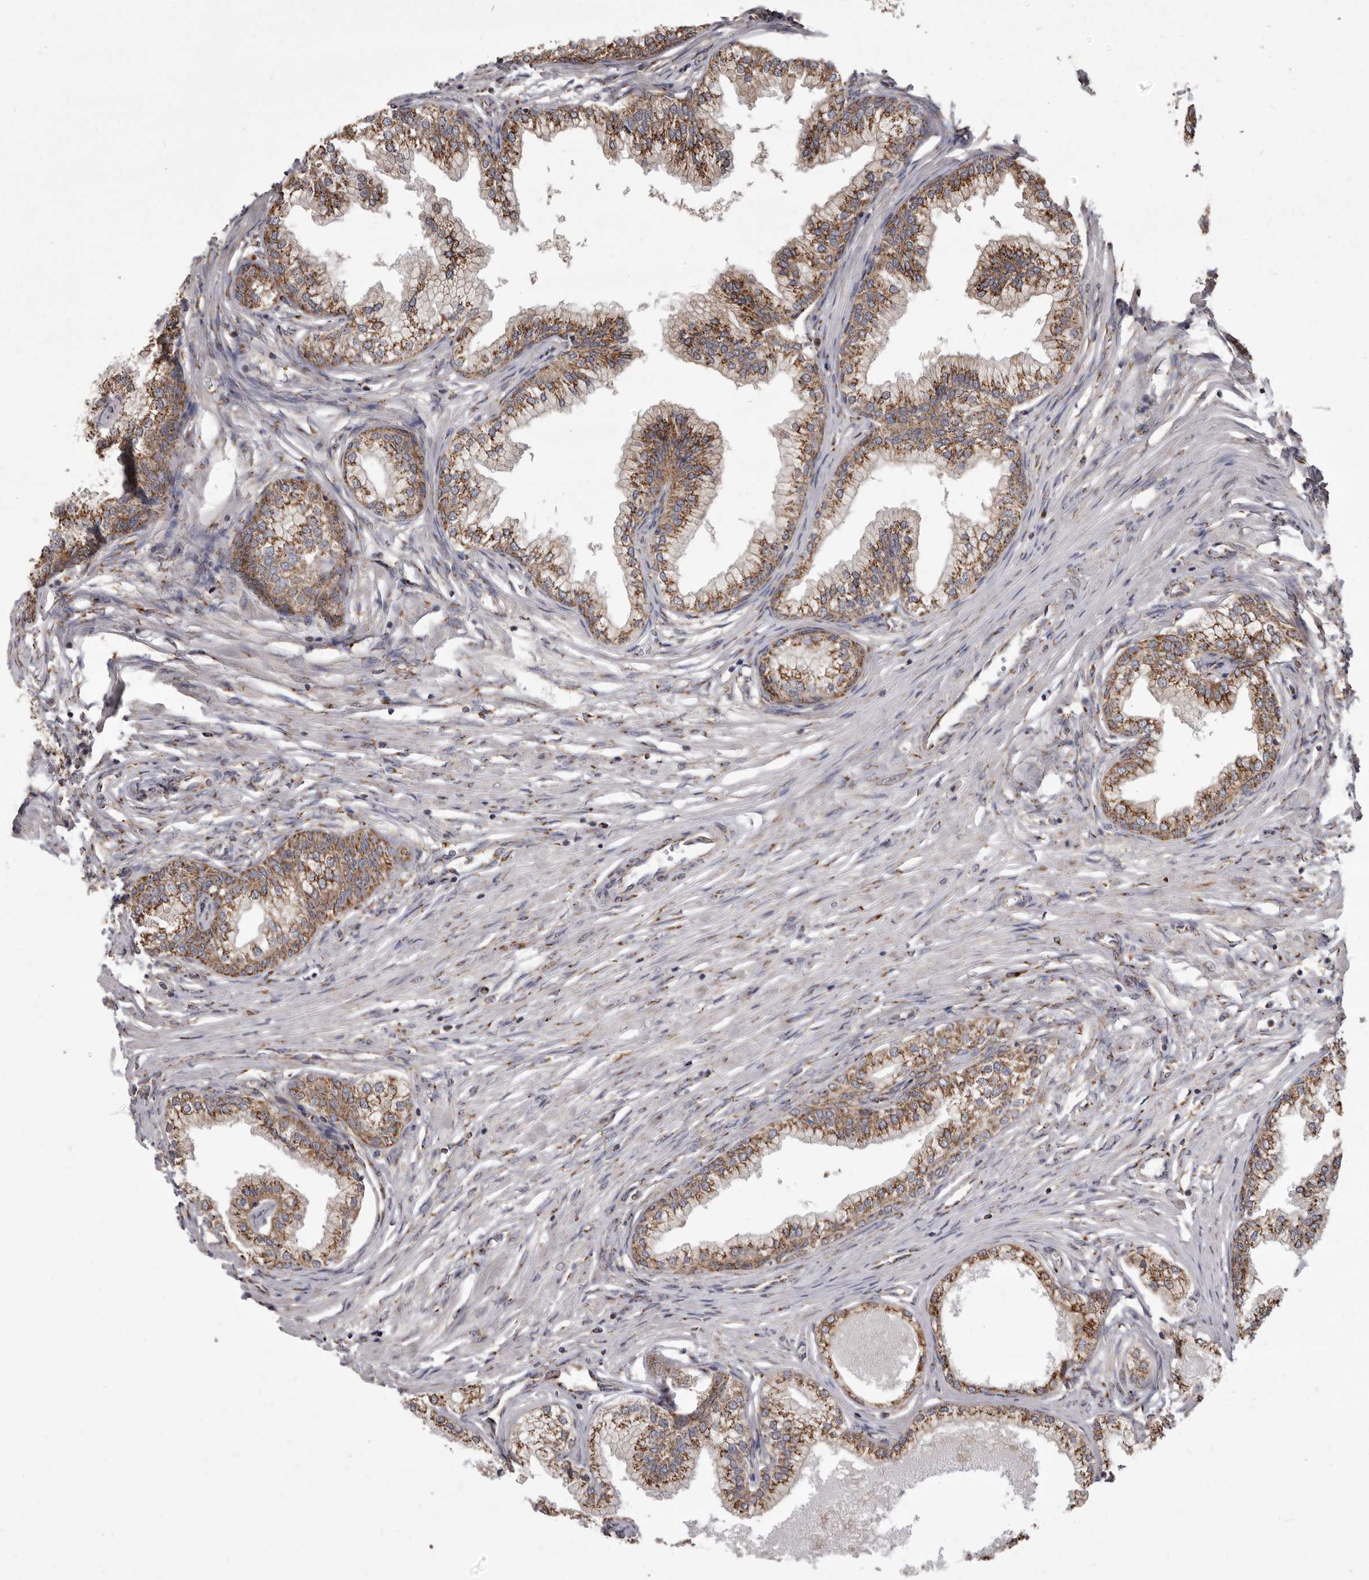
{"staining": {"intensity": "strong", "quantity": ">75%", "location": "cytoplasmic/membranous"}, "tissue": "prostate", "cell_type": "Glandular cells", "image_type": "normal", "snomed": [{"axis": "morphology", "description": "Normal tissue, NOS"}, {"axis": "morphology", "description": "Urothelial carcinoma, Low grade"}, {"axis": "topography", "description": "Urinary bladder"}, {"axis": "topography", "description": "Prostate"}], "caption": "Protein staining exhibits strong cytoplasmic/membranous positivity in approximately >75% of glandular cells in benign prostate. (DAB IHC with brightfield microscopy, high magnification).", "gene": "CDK5RAP3", "patient": {"sex": "male", "age": 60}}